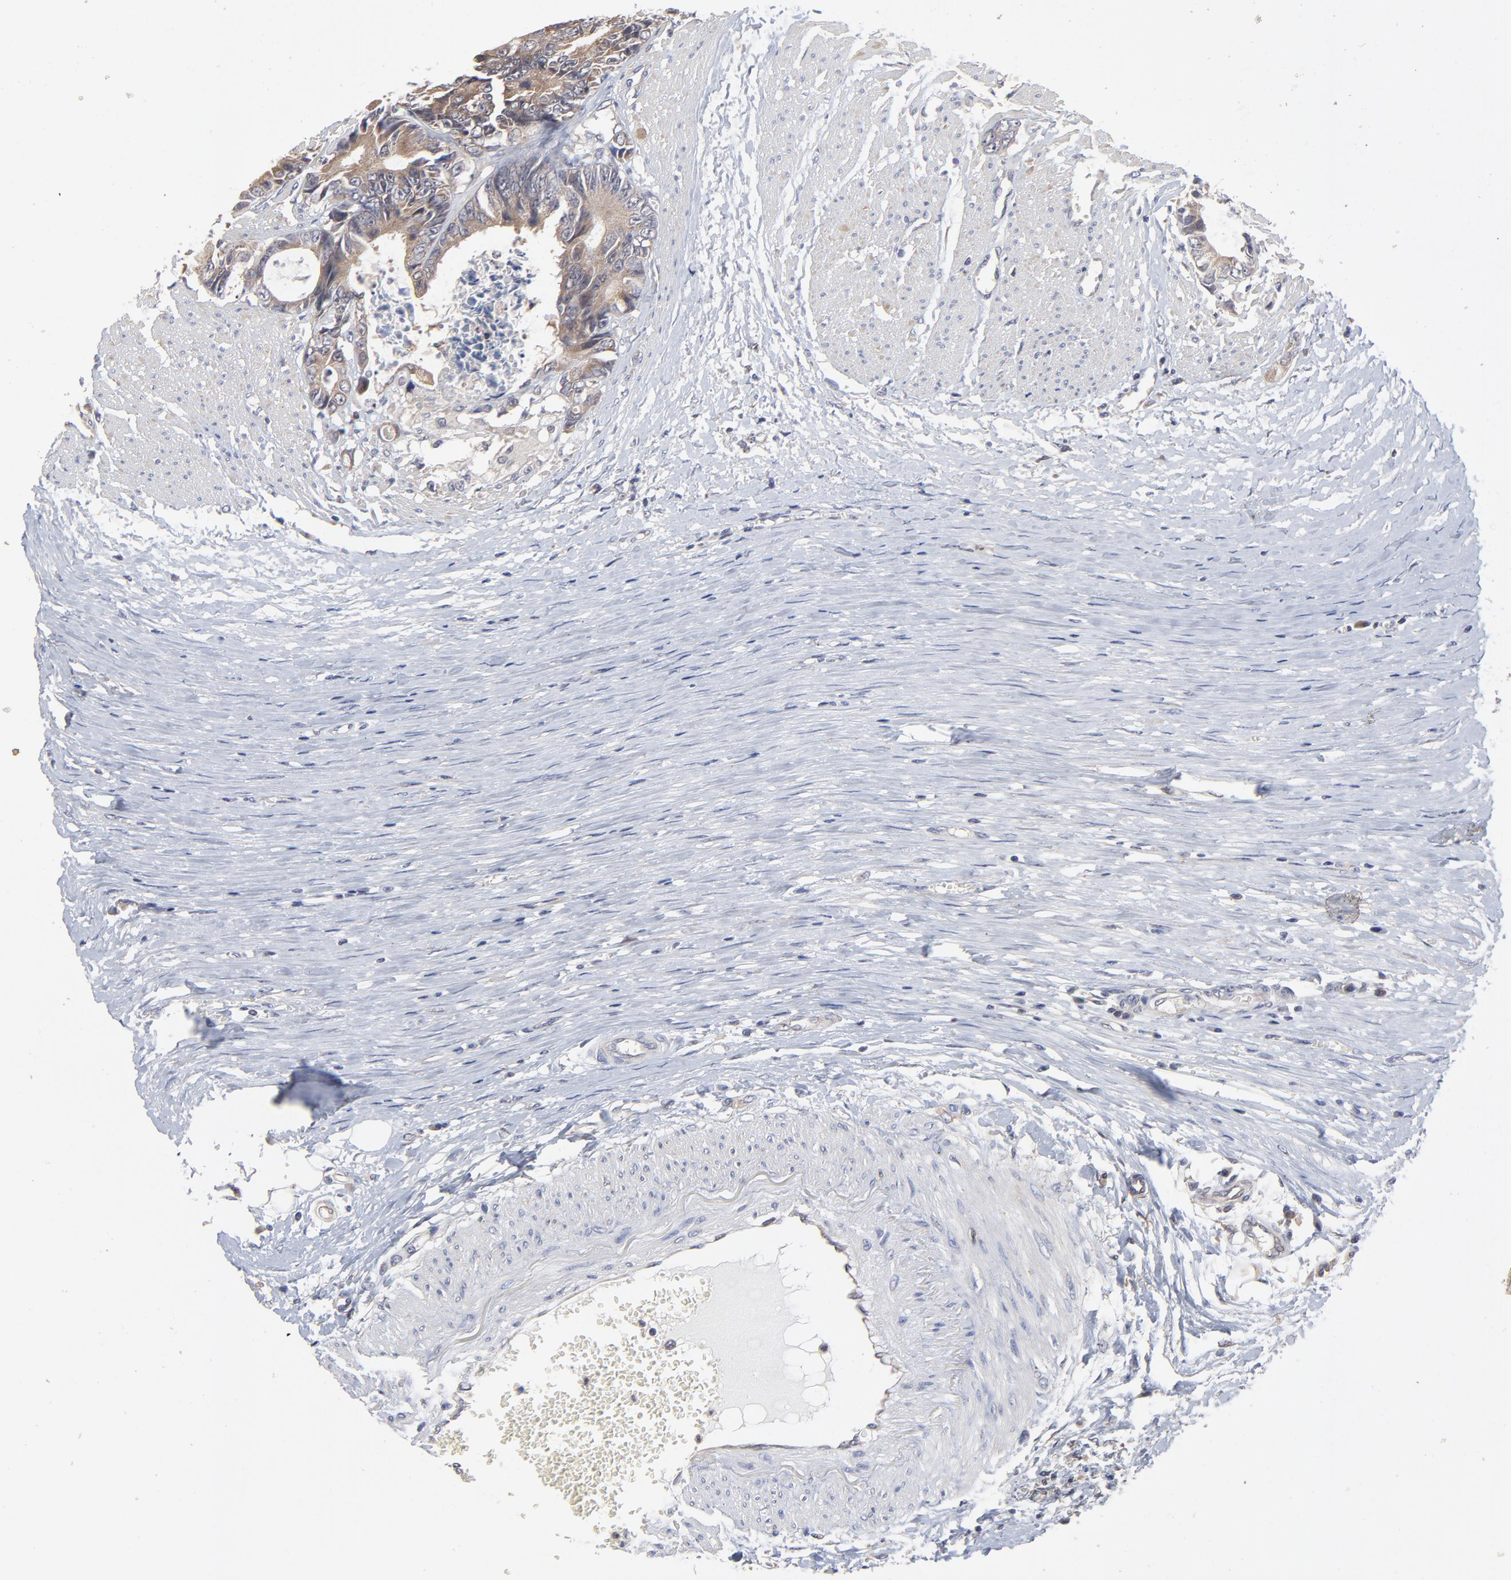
{"staining": {"intensity": "weak", "quantity": ">75%", "location": "cytoplasmic/membranous"}, "tissue": "colorectal cancer", "cell_type": "Tumor cells", "image_type": "cancer", "snomed": [{"axis": "morphology", "description": "Adenocarcinoma, NOS"}, {"axis": "topography", "description": "Rectum"}], "caption": "Protein staining demonstrates weak cytoplasmic/membranous positivity in about >75% of tumor cells in colorectal cancer (adenocarcinoma).", "gene": "PCMT1", "patient": {"sex": "female", "age": 98}}